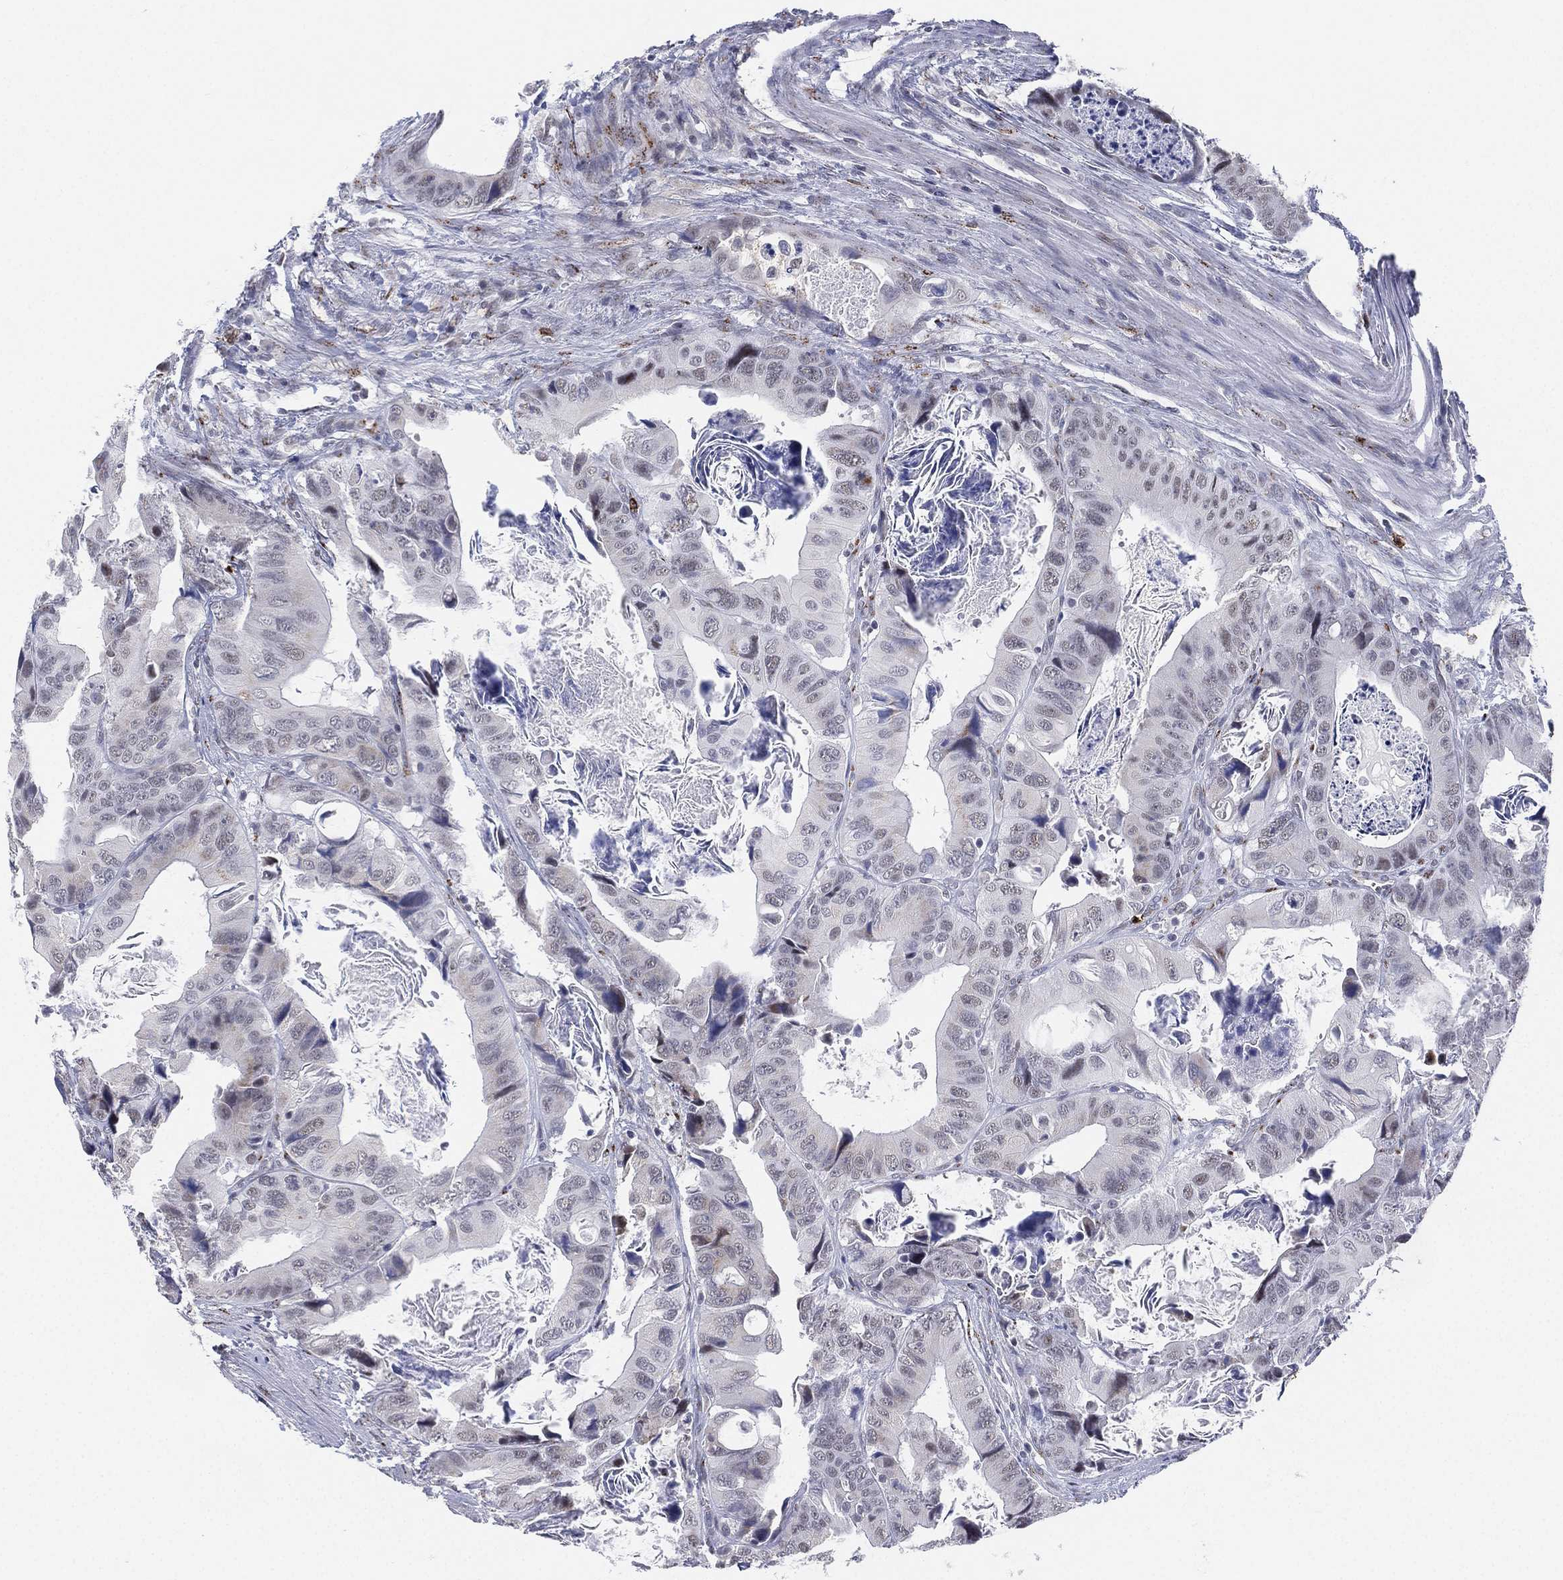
{"staining": {"intensity": "negative", "quantity": "none", "location": "none"}, "tissue": "colorectal cancer", "cell_type": "Tumor cells", "image_type": "cancer", "snomed": [{"axis": "morphology", "description": "Adenocarcinoma, NOS"}, {"axis": "topography", "description": "Rectum"}], "caption": "Image shows no significant protein expression in tumor cells of colorectal adenocarcinoma.", "gene": "CD177", "patient": {"sex": "male", "age": 64}}